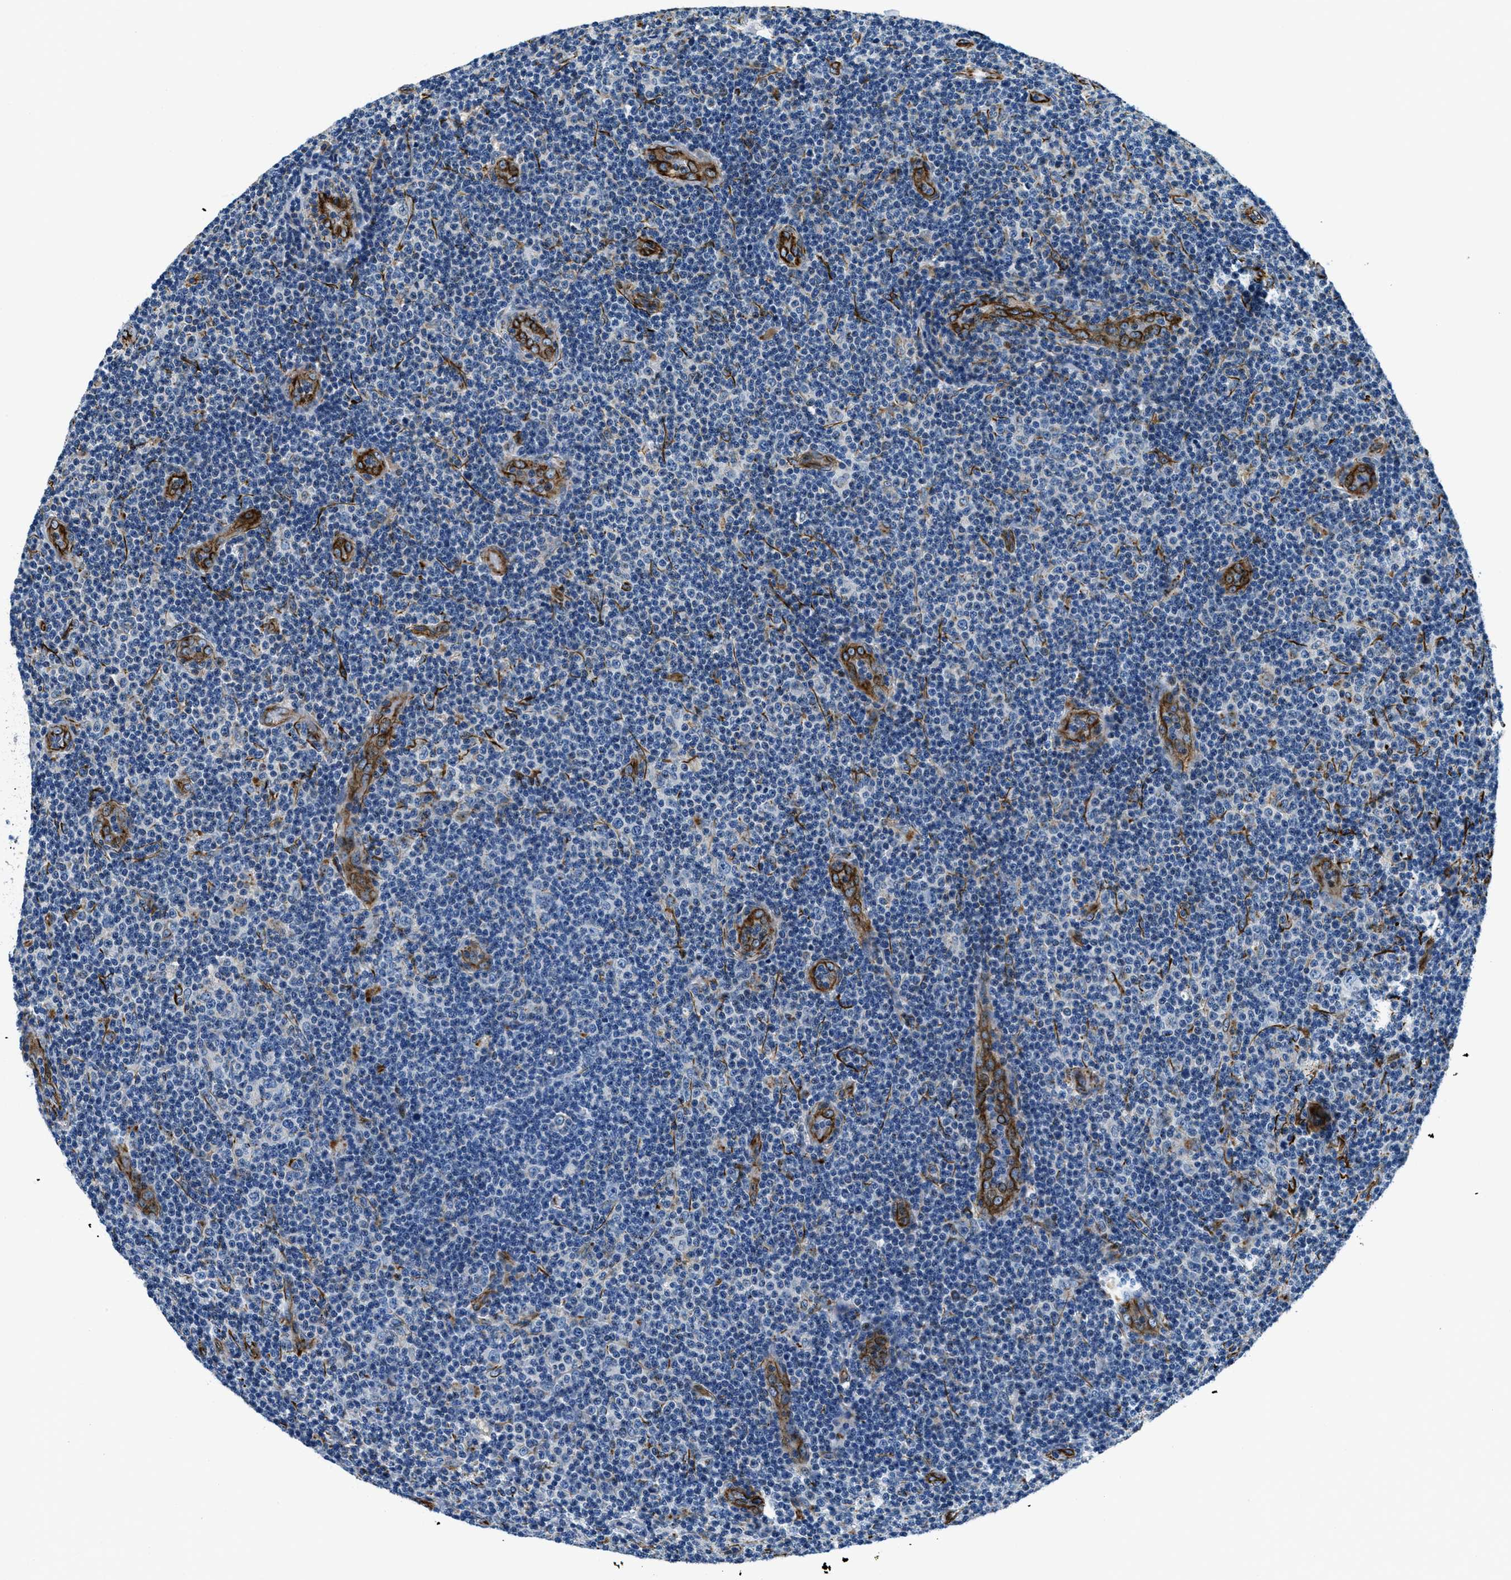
{"staining": {"intensity": "negative", "quantity": "none", "location": "none"}, "tissue": "lymphoma", "cell_type": "Tumor cells", "image_type": "cancer", "snomed": [{"axis": "morphology", "description": "Malignant lymphoma, non-Hodgkin's type, Low grade"}, {"axis": "topography", "description": "Lymph node"}], "caption": "An image of malignant lymphoma, non-Hodgkin's type (low-grade) stained for a protein displays no brown staining in tumor cells.", "gene": "GNS", "patient": {"sex": "male", "age": 83}}